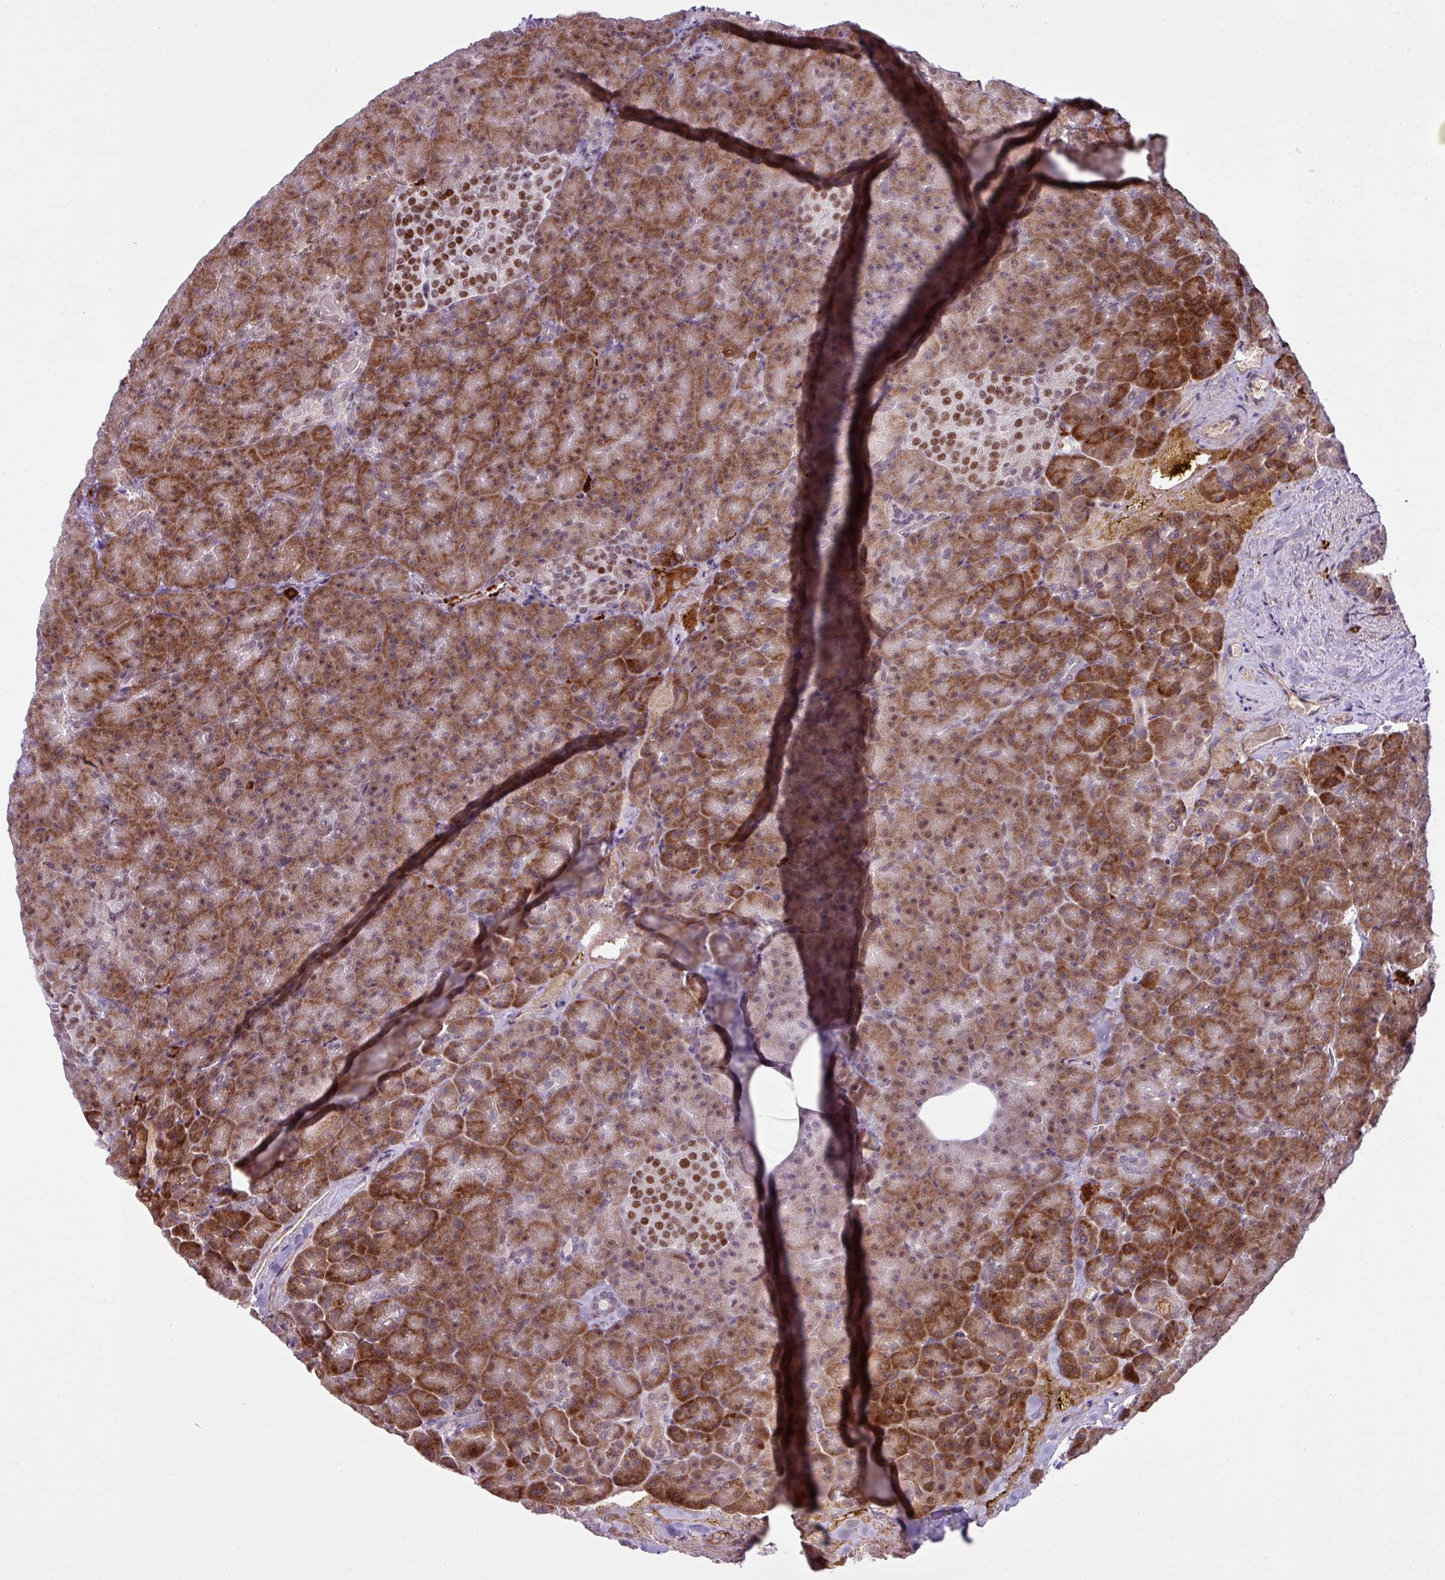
{"staining": {"intensity": "moderate", "quantity": ">75%", "location": "cytoplasmic/membranous"}, "tissue": "pancreas", "cell_type": "Exocrine glandular cells", "image_type": "normal", "snomed": [{"axis": "morphology", "description": "Normal tissue, NOS"}, {"axis": "topography", "description": "Pancreas"}], "caption": "A high-resolution photomicrograph shows immunohistochemistry (IHC) staining of benign pancreas, which reveals moderate cytoplasmic/membranous positivity in approximately >75% of exocrine glandular cells.", "gene": "PRDM5", "patient": {"sex": "female", "age": 74}}